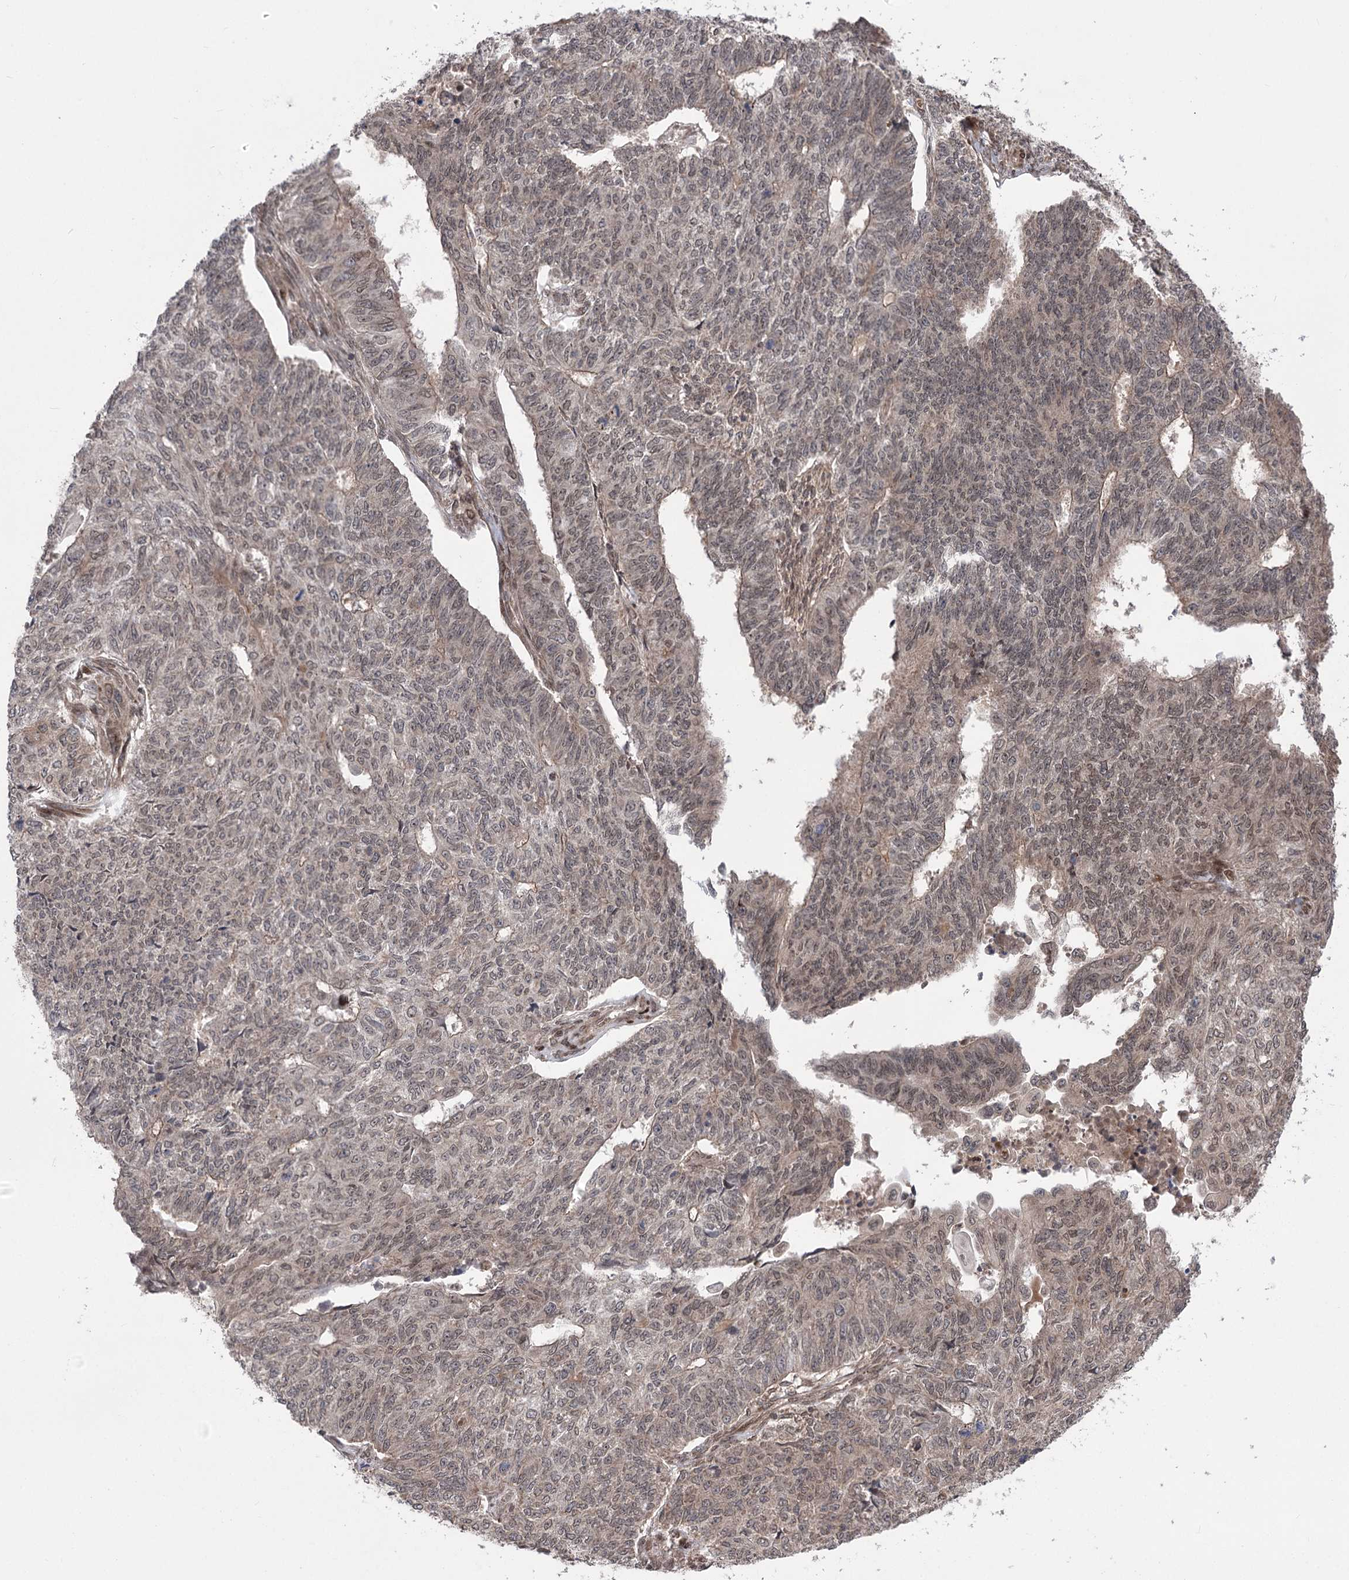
{"staining": {"intensity": "weak", "quantity": "25%-75%", "location": "nuclear"}, "tissue": "endometrial cancer", "cell_type": "Tumor cells", "image_type": "cancer", "snomed": [{"axis": "morphology", "description": "Adenocarcinoma, NOS"}, {"axis": "topography", "description": "Endometrium"}], "caption": "This is an image of IHC staining of endometrial cancer (adenocarcinoma), which shows weak expression in the nuclear of tumor cells.", "gene": "TENM2", "patient": {"sex": "female", "age": 32}}